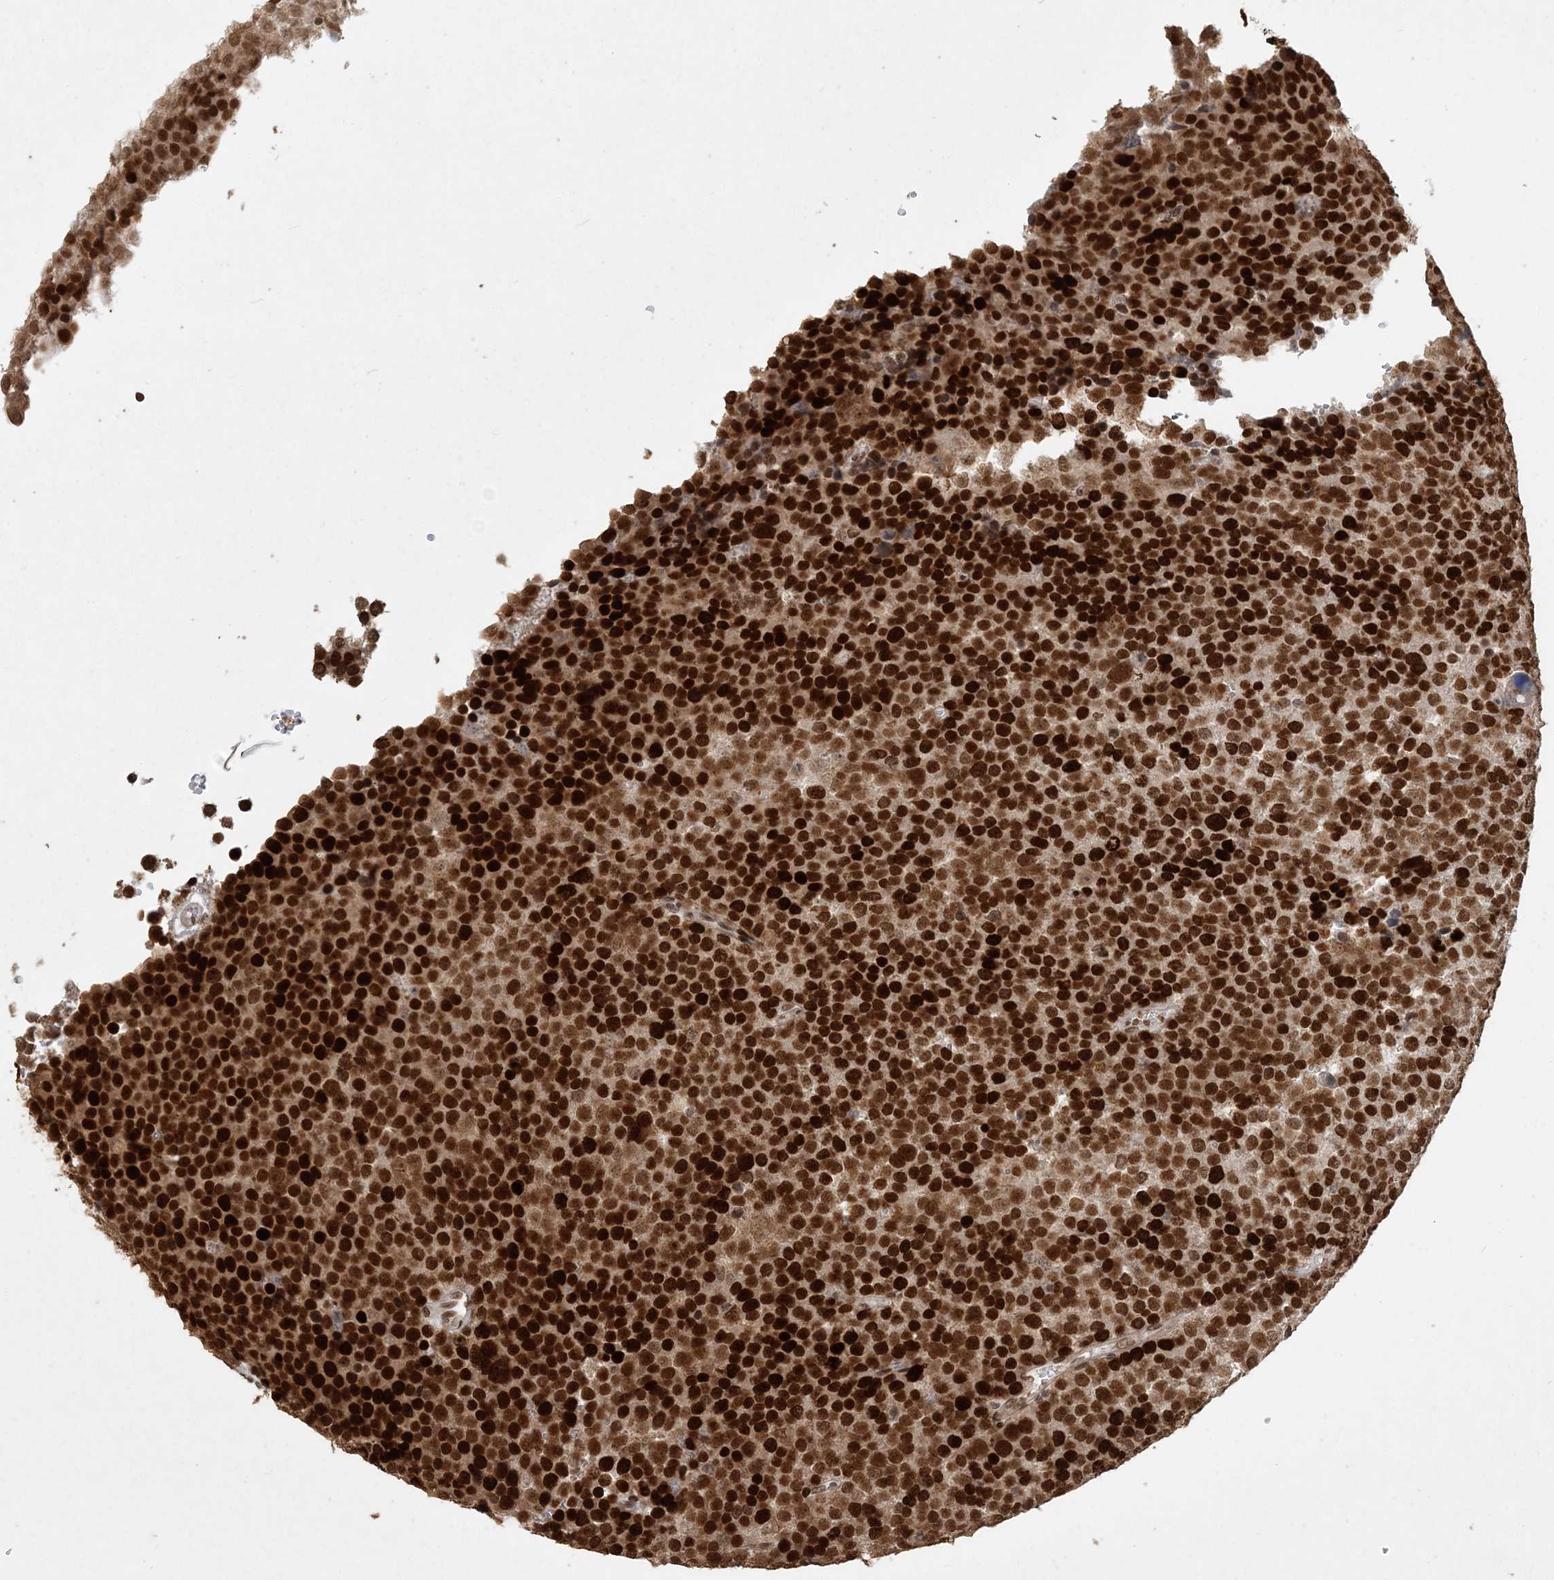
{"staining": {"intensity": "strong", "quantity": ">75%", "location": "nuclear"}, "tissue": "testis cancer", "cell_type": "Tumor cells", "image_type": "cancer", "snomed": [{"axis": "morphology", "description": "Seminoma, NOS"}, {"axis": "topography", "description": "Testis"}], "caption": "This histopathology image displays testis cancer (seminoma) stained with immunohistochemistry to label a protein in brown. The nuclear of tumor cells show strong positivity for the protein. Nuclei are counter-stained blue.", "gene": "BAZ1B", "patient": {"sex": "male", "age": 71}}